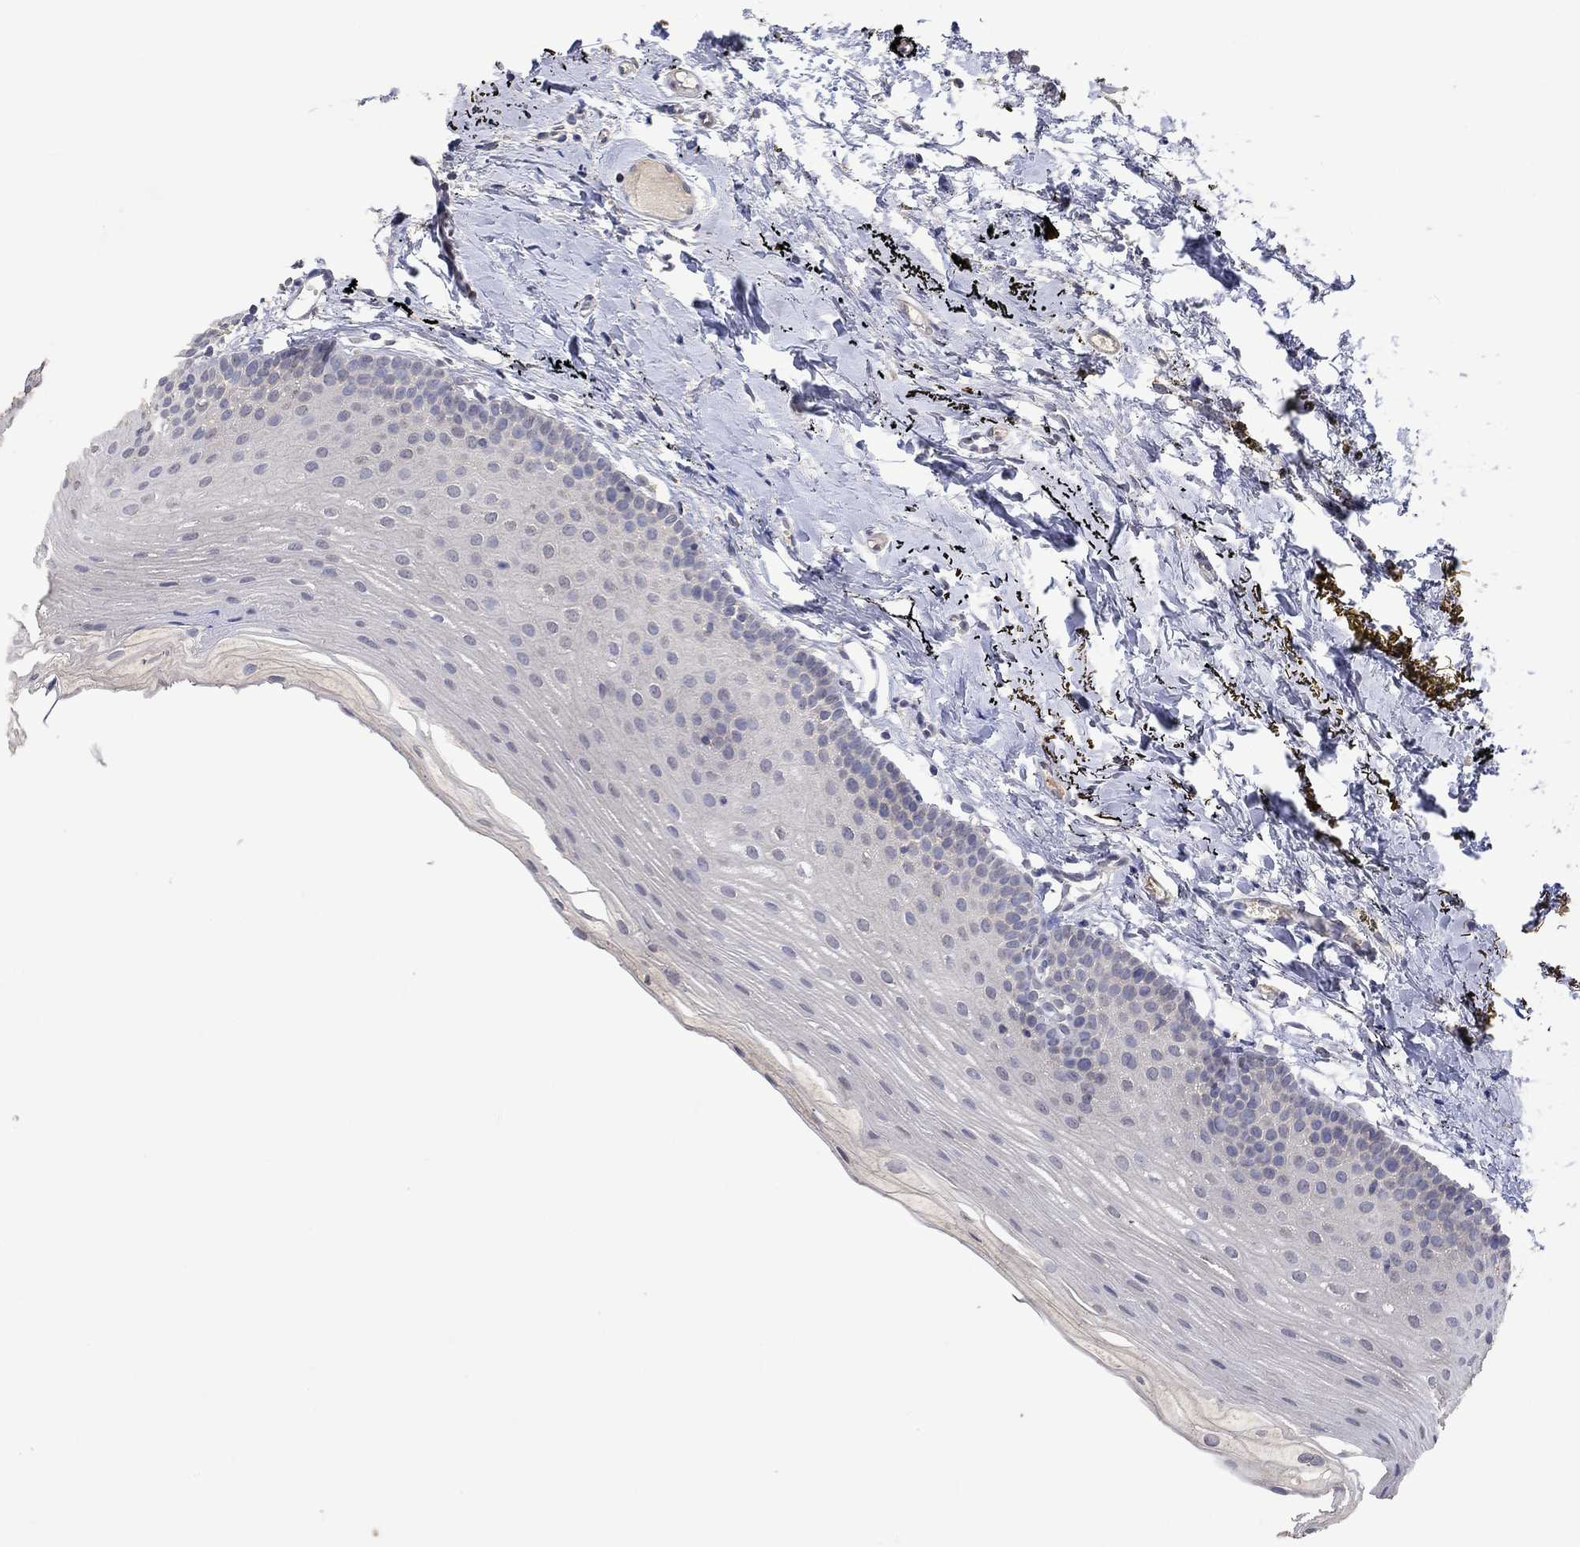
{"staining": {"intensity": "negative", "quantity": "none", "location": "none"}, "tissue": "oral mucosa", "cell_type": "Squamous epithelial cells", "image_type": "normal", "snomed": [{"axis": "morphology", "description": "Normal tissue, NOS"}, {"axis": "topography", "description": "Oral tissue"}], "caption": "IHC micrograph of unremarkable oral mucosa: oral mucosa stained with DAB demonstrates no significant protein positivity in squamous epithelial cells.", "gene": "PTPN20", "patient": {"sex": "female", "age": 57}}